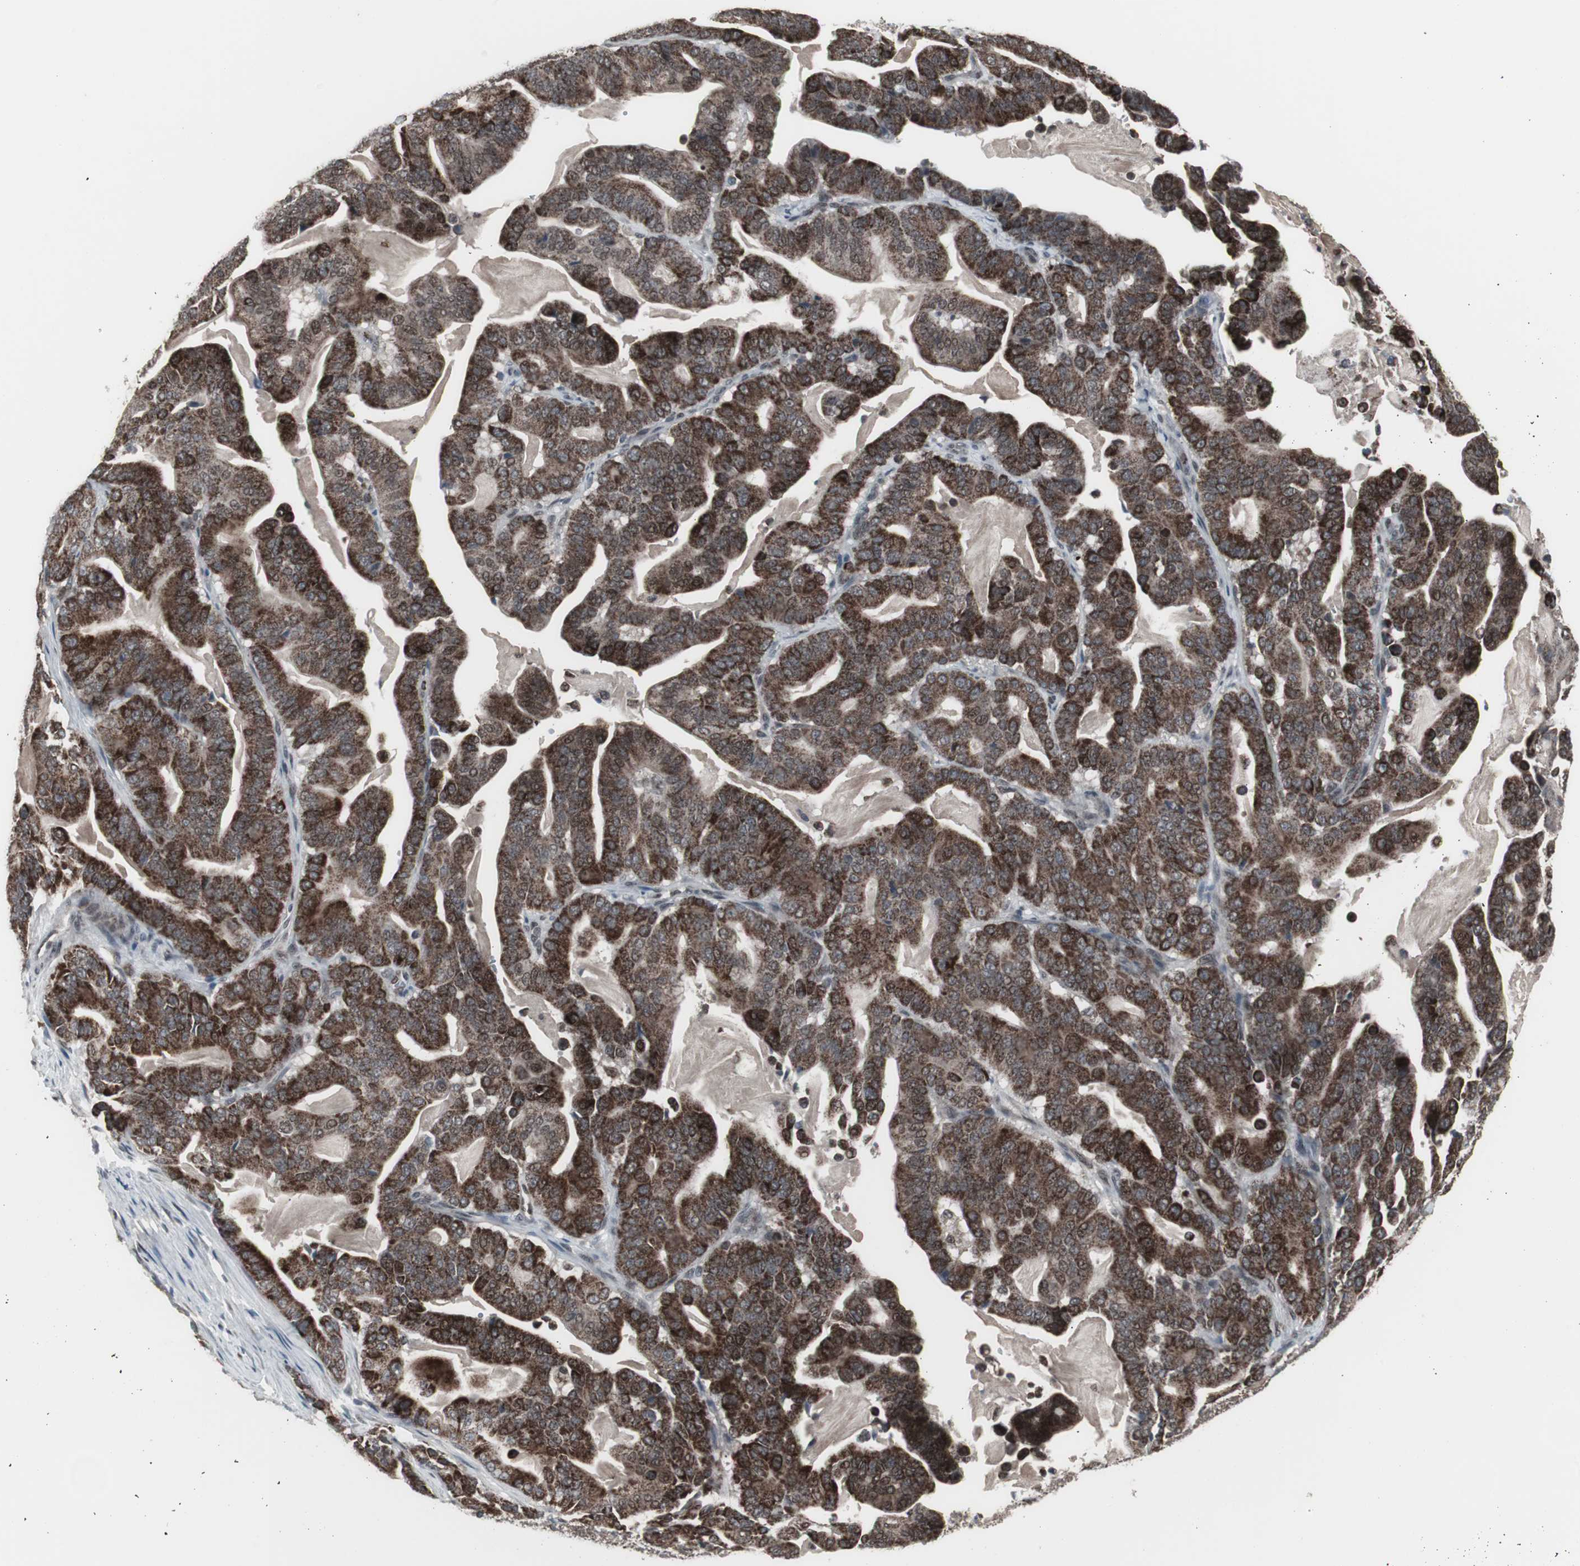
{"staining": {"intensity": "strong", "quantity": ">75%", "location": "cytoplasmic/membranous"}, "tissue": "pancreatic cancer", "cell_type": "Tumor cells", "image_type": "cancer", "snomed": [{"axis": "morphology", "description": "Adenocarcinoma, NOS"}, {"axis": "topography", "description": "Pancreas"}], "caption": "A photomicrograph of human pancreatic adenocarcinoma stained for a protein exhibits strong cytoplasmic/membranous brown staining in tumor cells. Using DAB (3,3'-diaminobenzidine) (brown) and hematoxylin (blue) stains, captured at high magnification using brightfield microscopy.", "gene": "RXRA", "patient": {"sex": "male", "age": 63}}